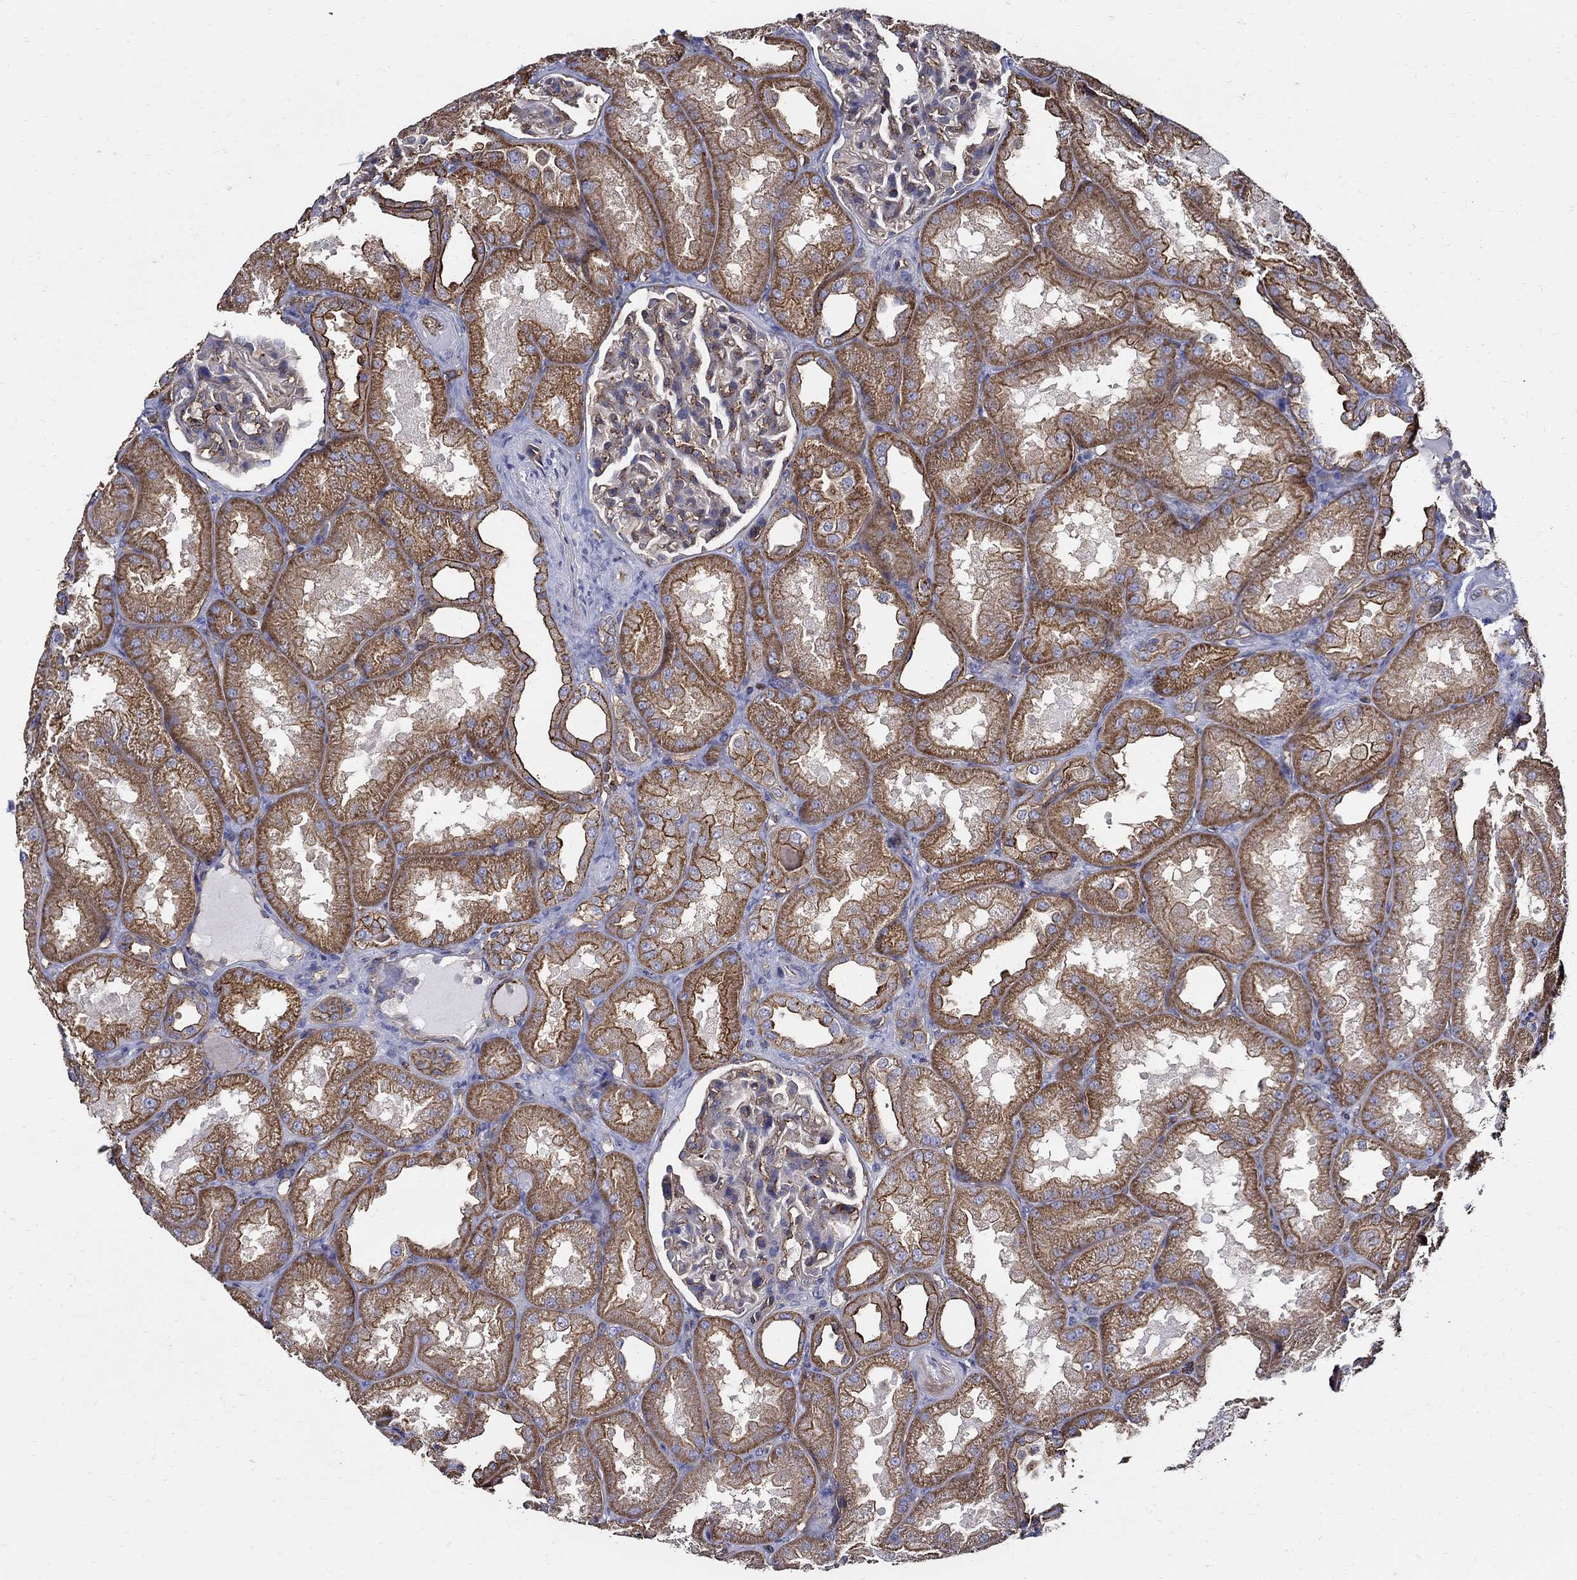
{"staining": {"intensity": "negative", "quantity": "none", "location": "none"}, "tissue": "kidney", "cell_type": "Cells in glomeruli", "image_type": "normal", "snomed": [{"axis": "morphology", "description": "Normal tissue, NOS"}, {"axis": "topography", "description": "Kidney"}], "caption": "DAB immunohistochemical staining of unremarkable kidney reveals no significant staining in cells in glomeruli. (IHC, brightfield microscopy, high magnification).", "gene": "APBB3", "patient": {"sex": "male", "age": 61}}